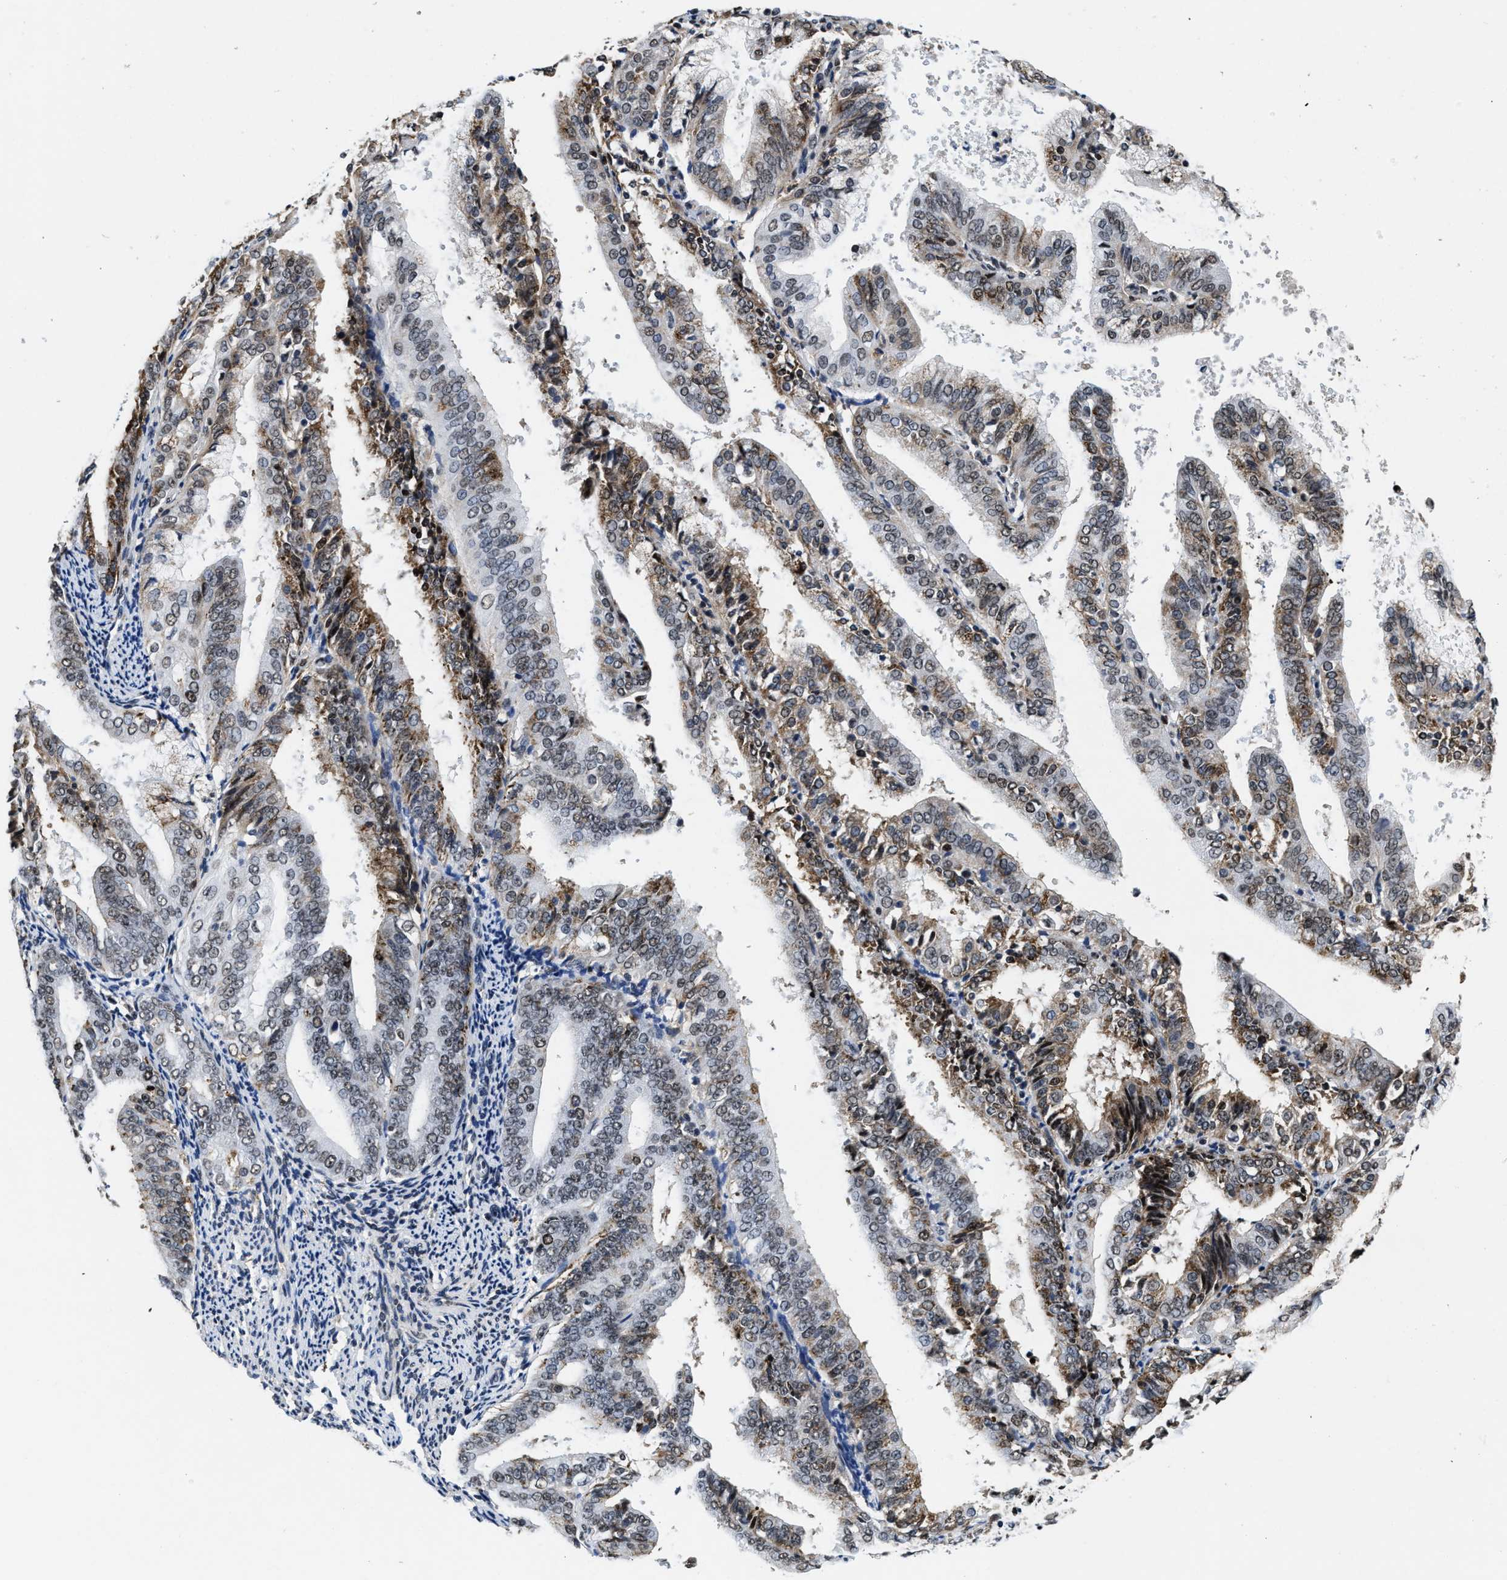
{"staining": {"intensity": "moderate", "quantity": "25%-75%", "location": "cytoplasmic/membranous"}, "tissue": "endometrial cancer", "cell_type": "Tumor cells", "image_type": "cancer", "snomed": [{"axis": "morphology", "description": "Adenocarcinoma, NOS"}, {"axis": "topography", "description": "Endometrium"}], "caption": "IHC staining of endometrial adenocarcinoma, which displays medium levels of moderate cytoplasmic/membranous staining in about 25%-75% of tumor cells indicating moderate cytoplasmic/membranous protein staining. The staining was performed using DAB (brown) for protein detection and nuclei were counterstained in hematoxylin (blue).", "gene": "SUPT16H", "patient": {"sex": "female", "age": 63}}